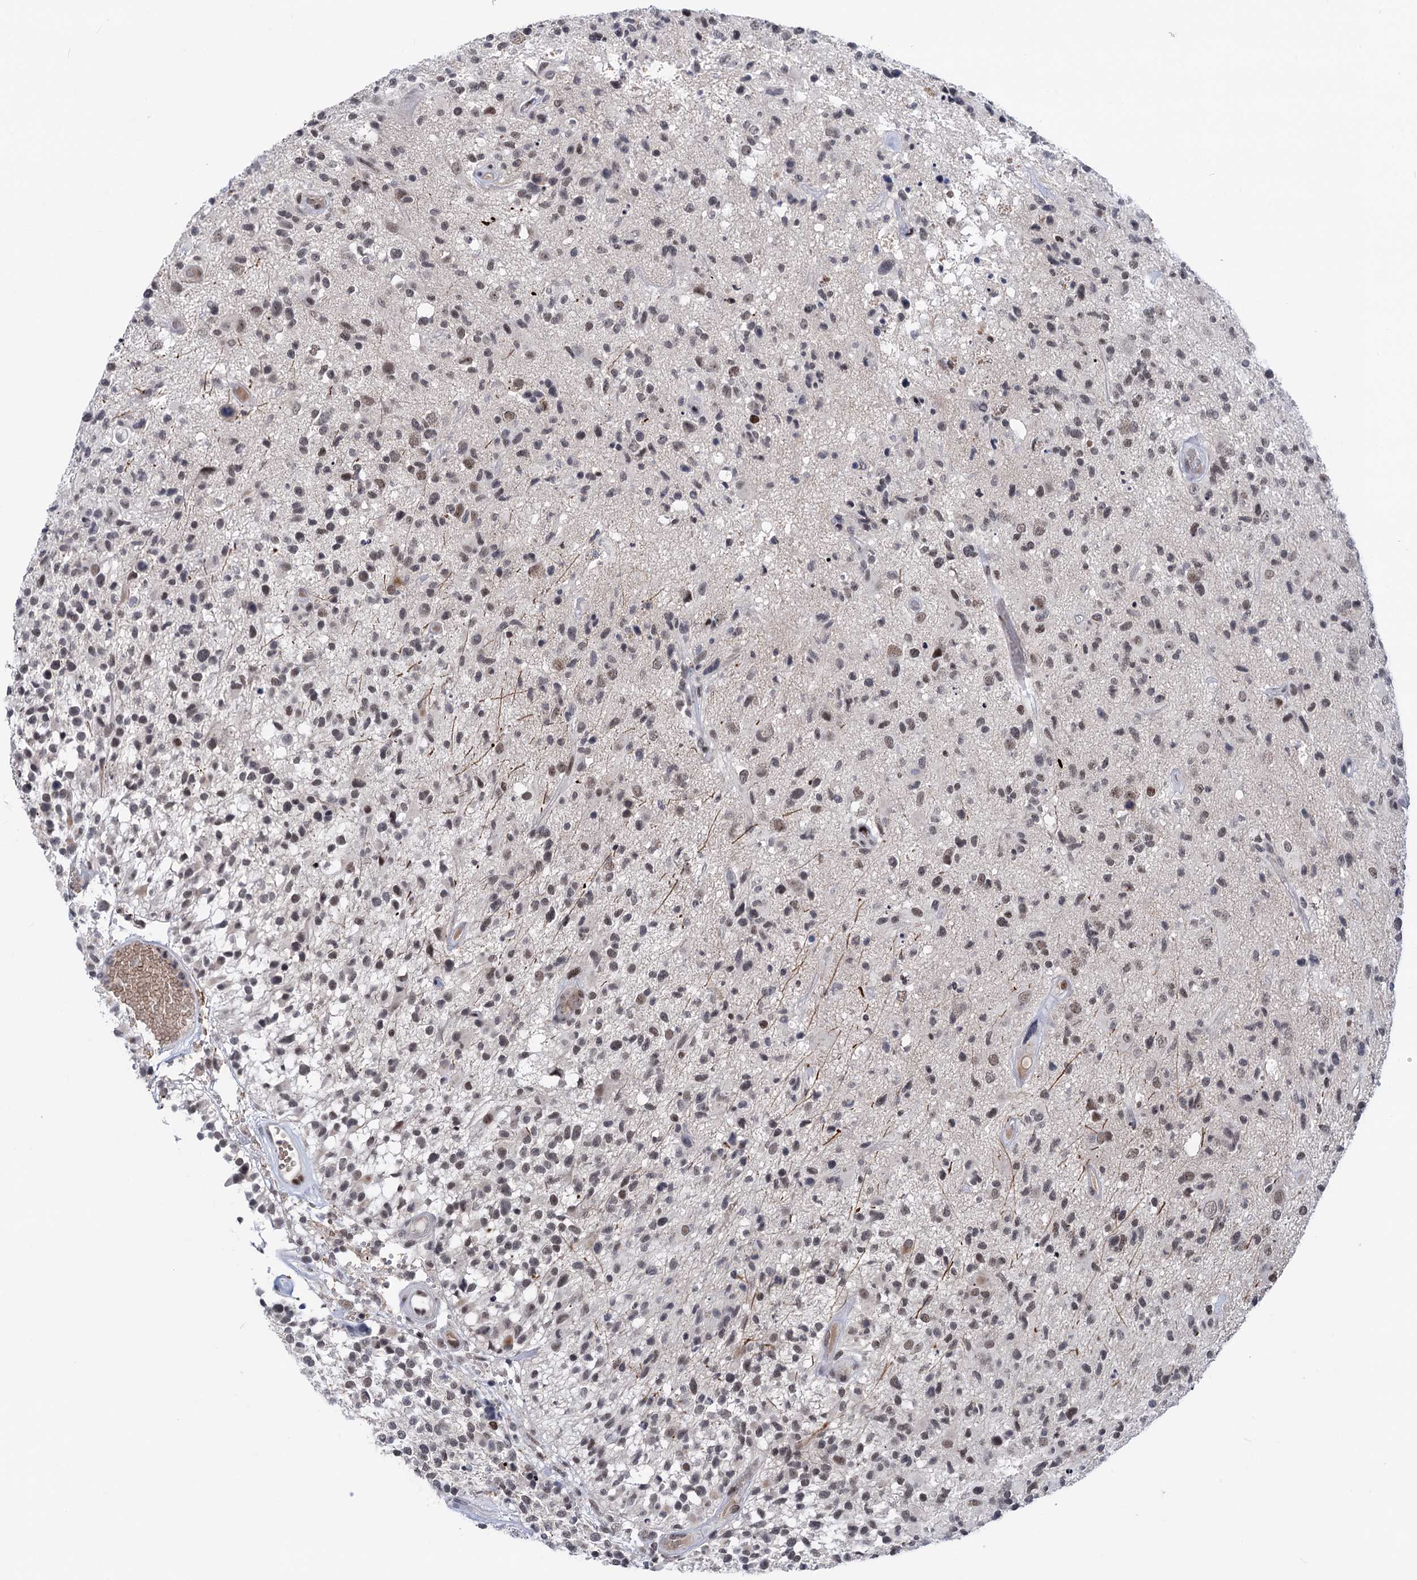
{"staining": {"intensity": "weak", "quantity": "<25%", "location": "nuclear"}, "tissue": "glioma", "cell_type": "Tumor cells", "image_type": "cancer", "snomed": [{"axis": "morphology", "description": "Glioma, malignant, High grade"}, {"axis": "morphology", "description": "Glioblastoma, NOS"}, {"axis": "topography", "description": "Brain"}], "caption": "Immunohistochemistry (IHC) photomicrograph of neoplastic tissue: malignant high-grade glioma stained with DAB (3,3'-diaminobenzidine) displays no significant protein positivity in tumor cells. (Brightfield microscopy of DAB immunohistochemistry (IHC) at high magnification).", "gene": "ZCCHC10", "patient": {"sex": "male", "age": 60}}